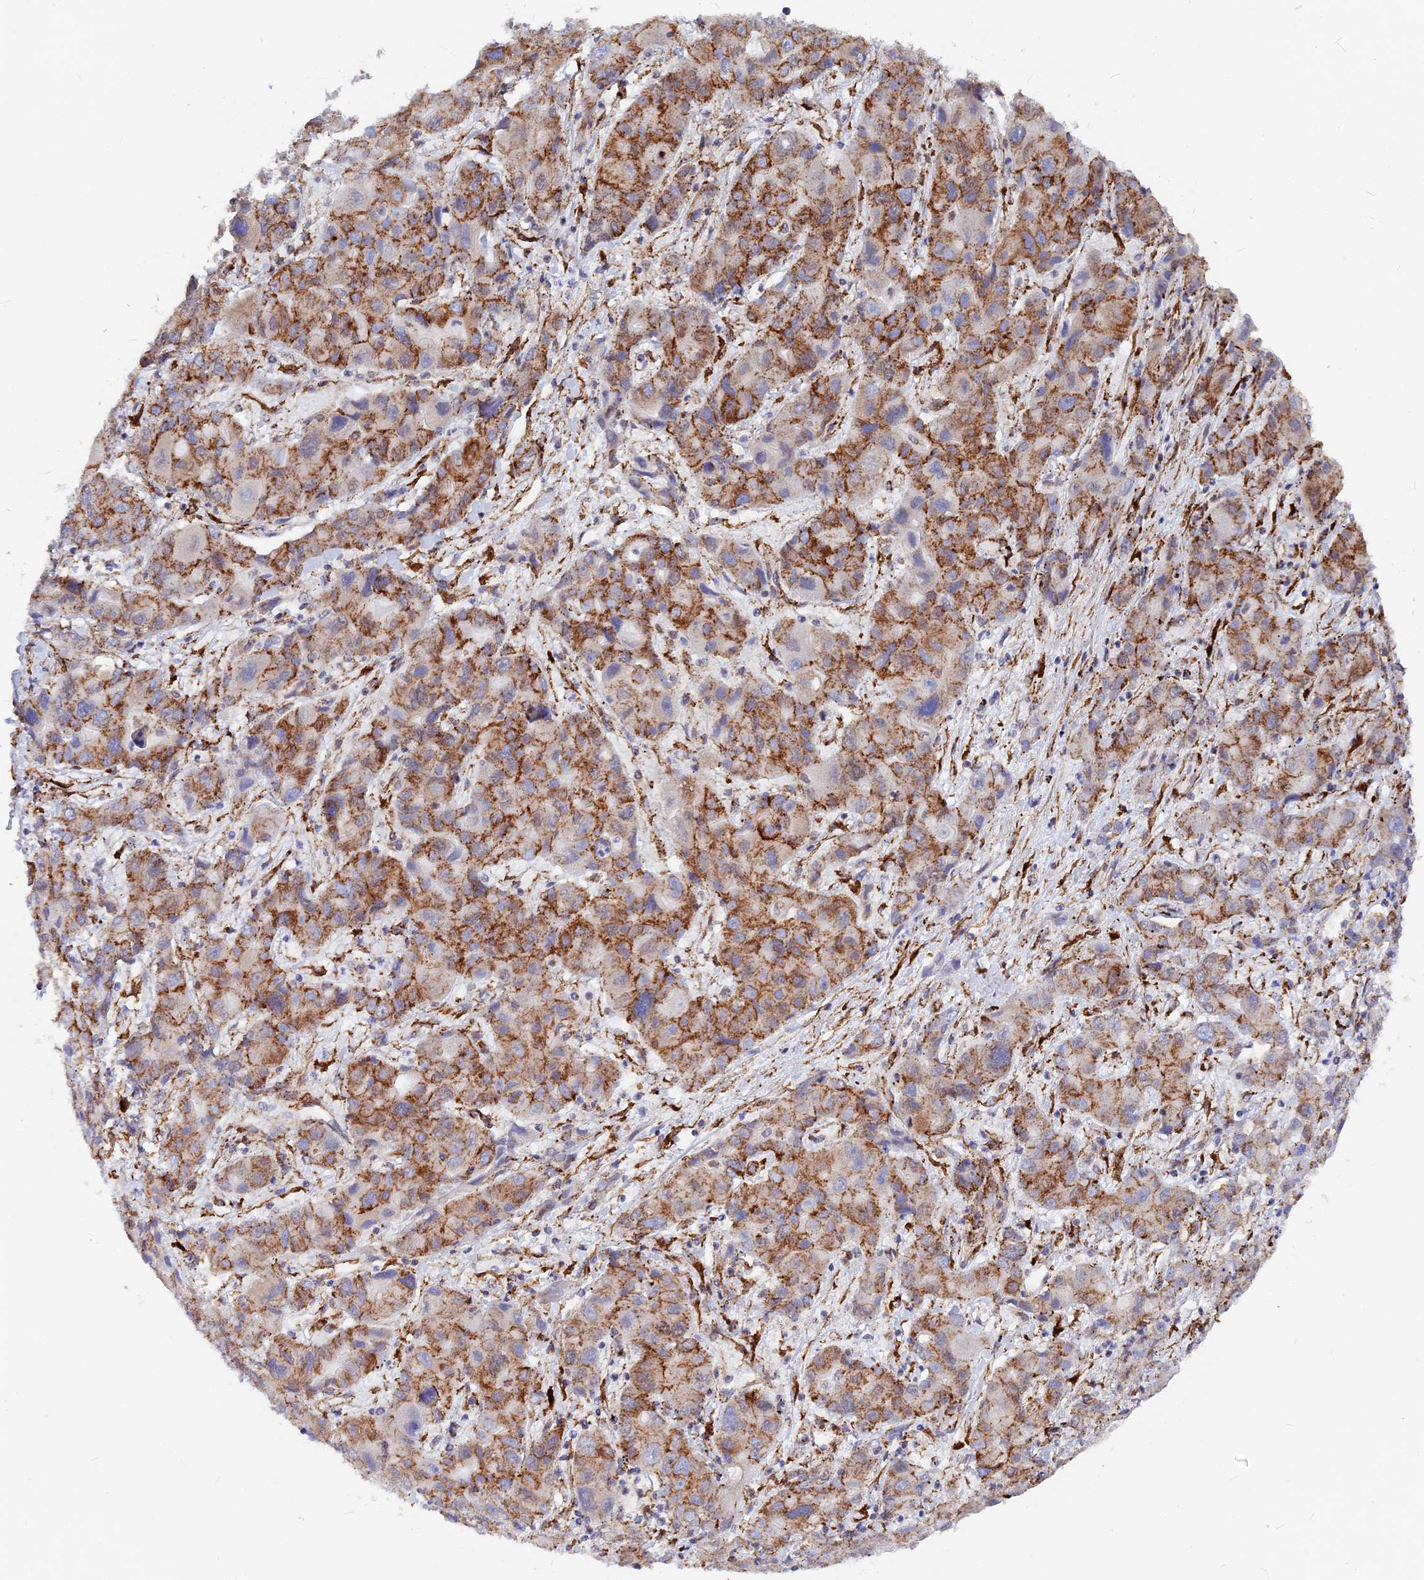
{"staining": {"intensity": "moderate", "quantity": ">75%", "location": "cytoplasmic/membranous"}, "tissue": "liver cancer", "cell_type": "Tumor cells", "image_type": "cancer", "snomed": [{"axis": "morphology", "description": "Cholangiocarcinoma"}, {"axis": "topography", "description": "Liver"}], "caption": "Liver cancer stained for a protein (brown) reveals moderate cytoplasmic/membranous positive staining in approximately >75% of tumor cells.", "gene": "VSTM2L", "patient": {"sex": "male", "age": 67}}